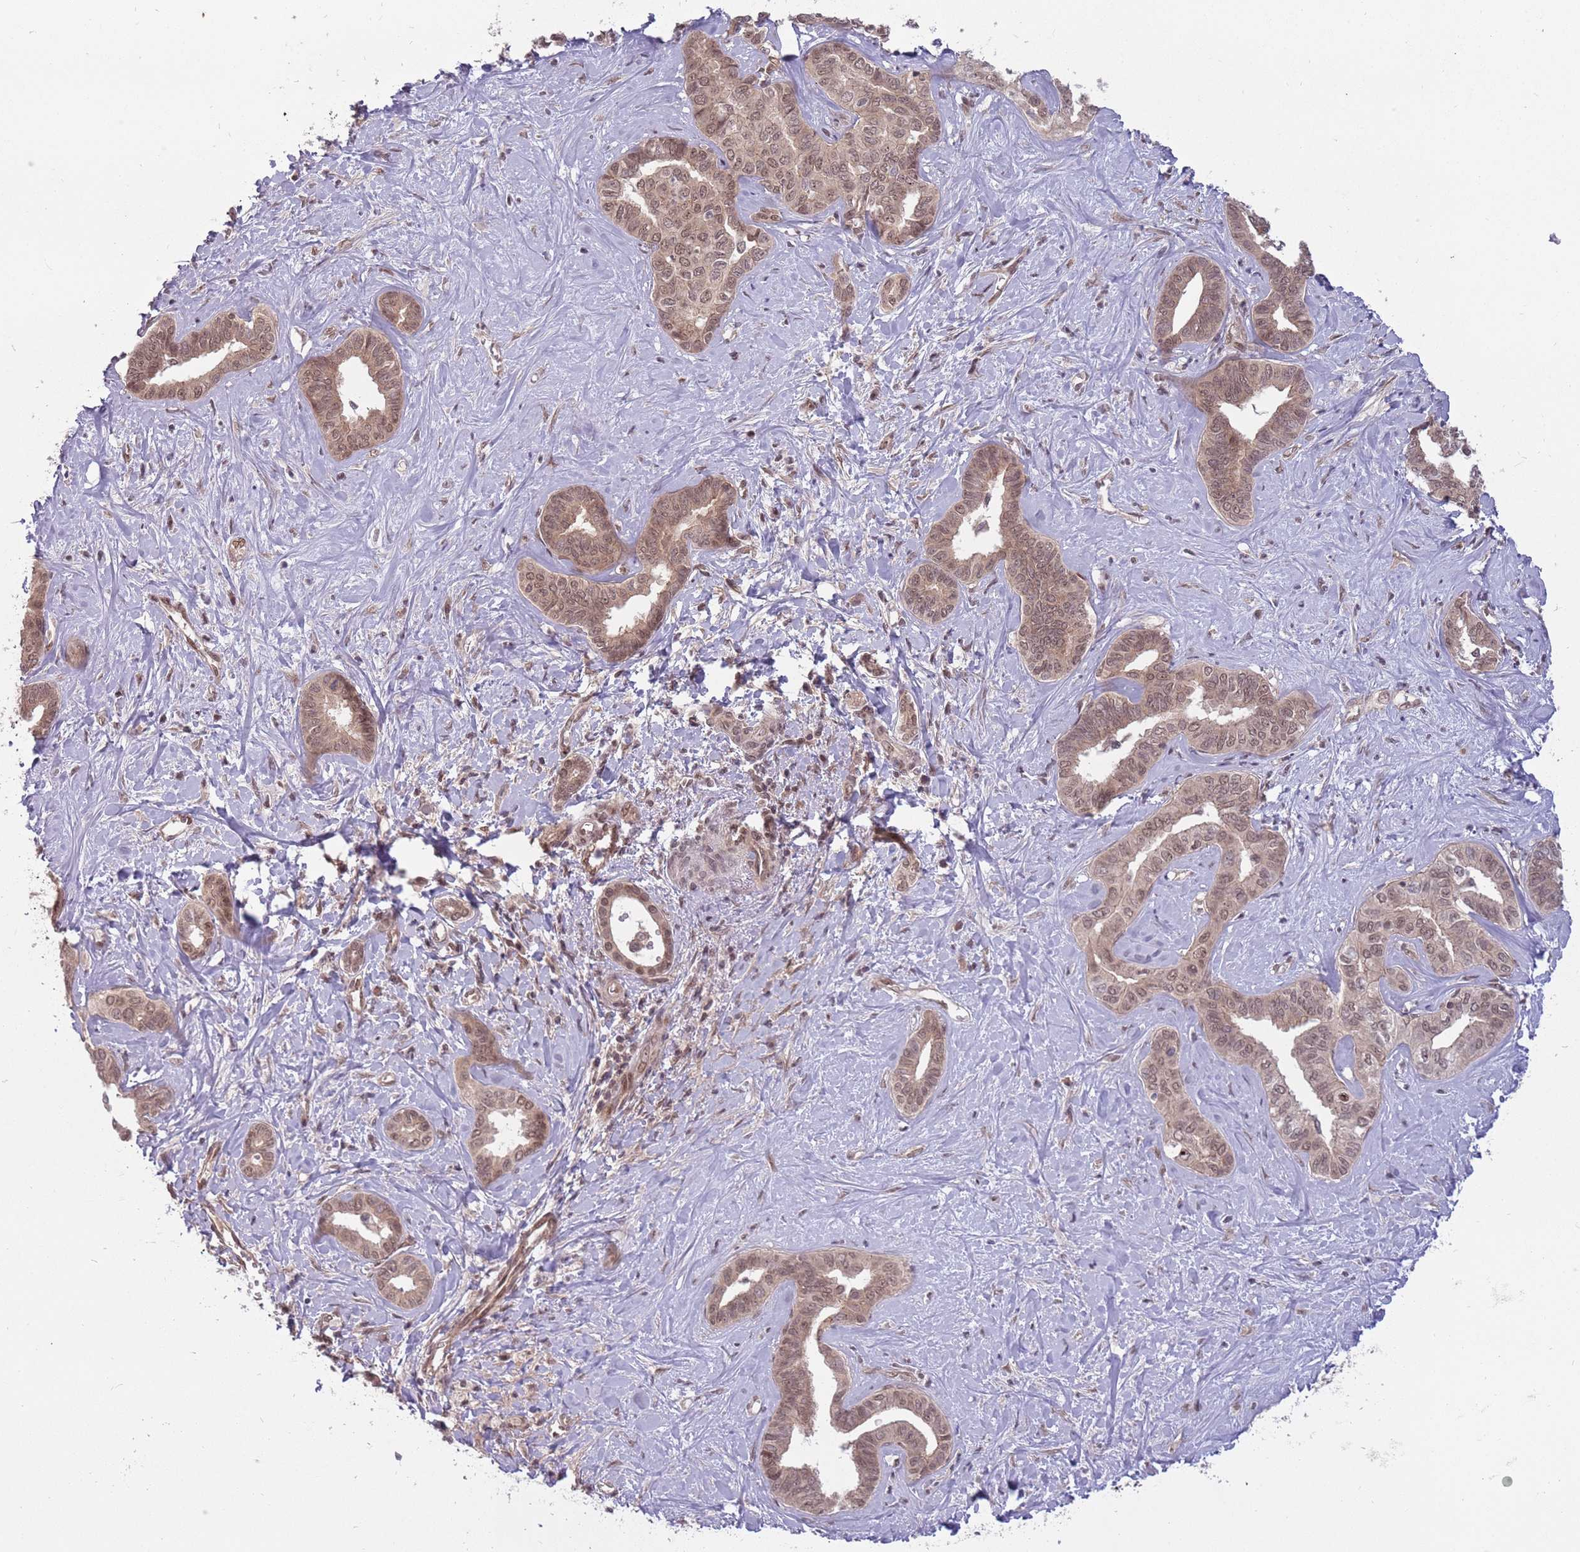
{"staining": {"intensity": "weak", "quantity": ">75%", "location": "cytoplasmic/membranous,nuclear"}, "tissue": "liver cancer", "cell_type": "Tumor cells", "image_type": "cancer", "snomed": [{"axis": "morphology", "description": "Cholangiocarcinoma"}, {"axis": "topography", "description": "Liver"}], "caption": "This image reveals IHC staining of liver cancer, with low weak cytoplasmic/membranous and nuclear staining in about >75% of tumor cells.", "gene": "ADAMTS3", "patient": {"sex": "female", "age": 77}}